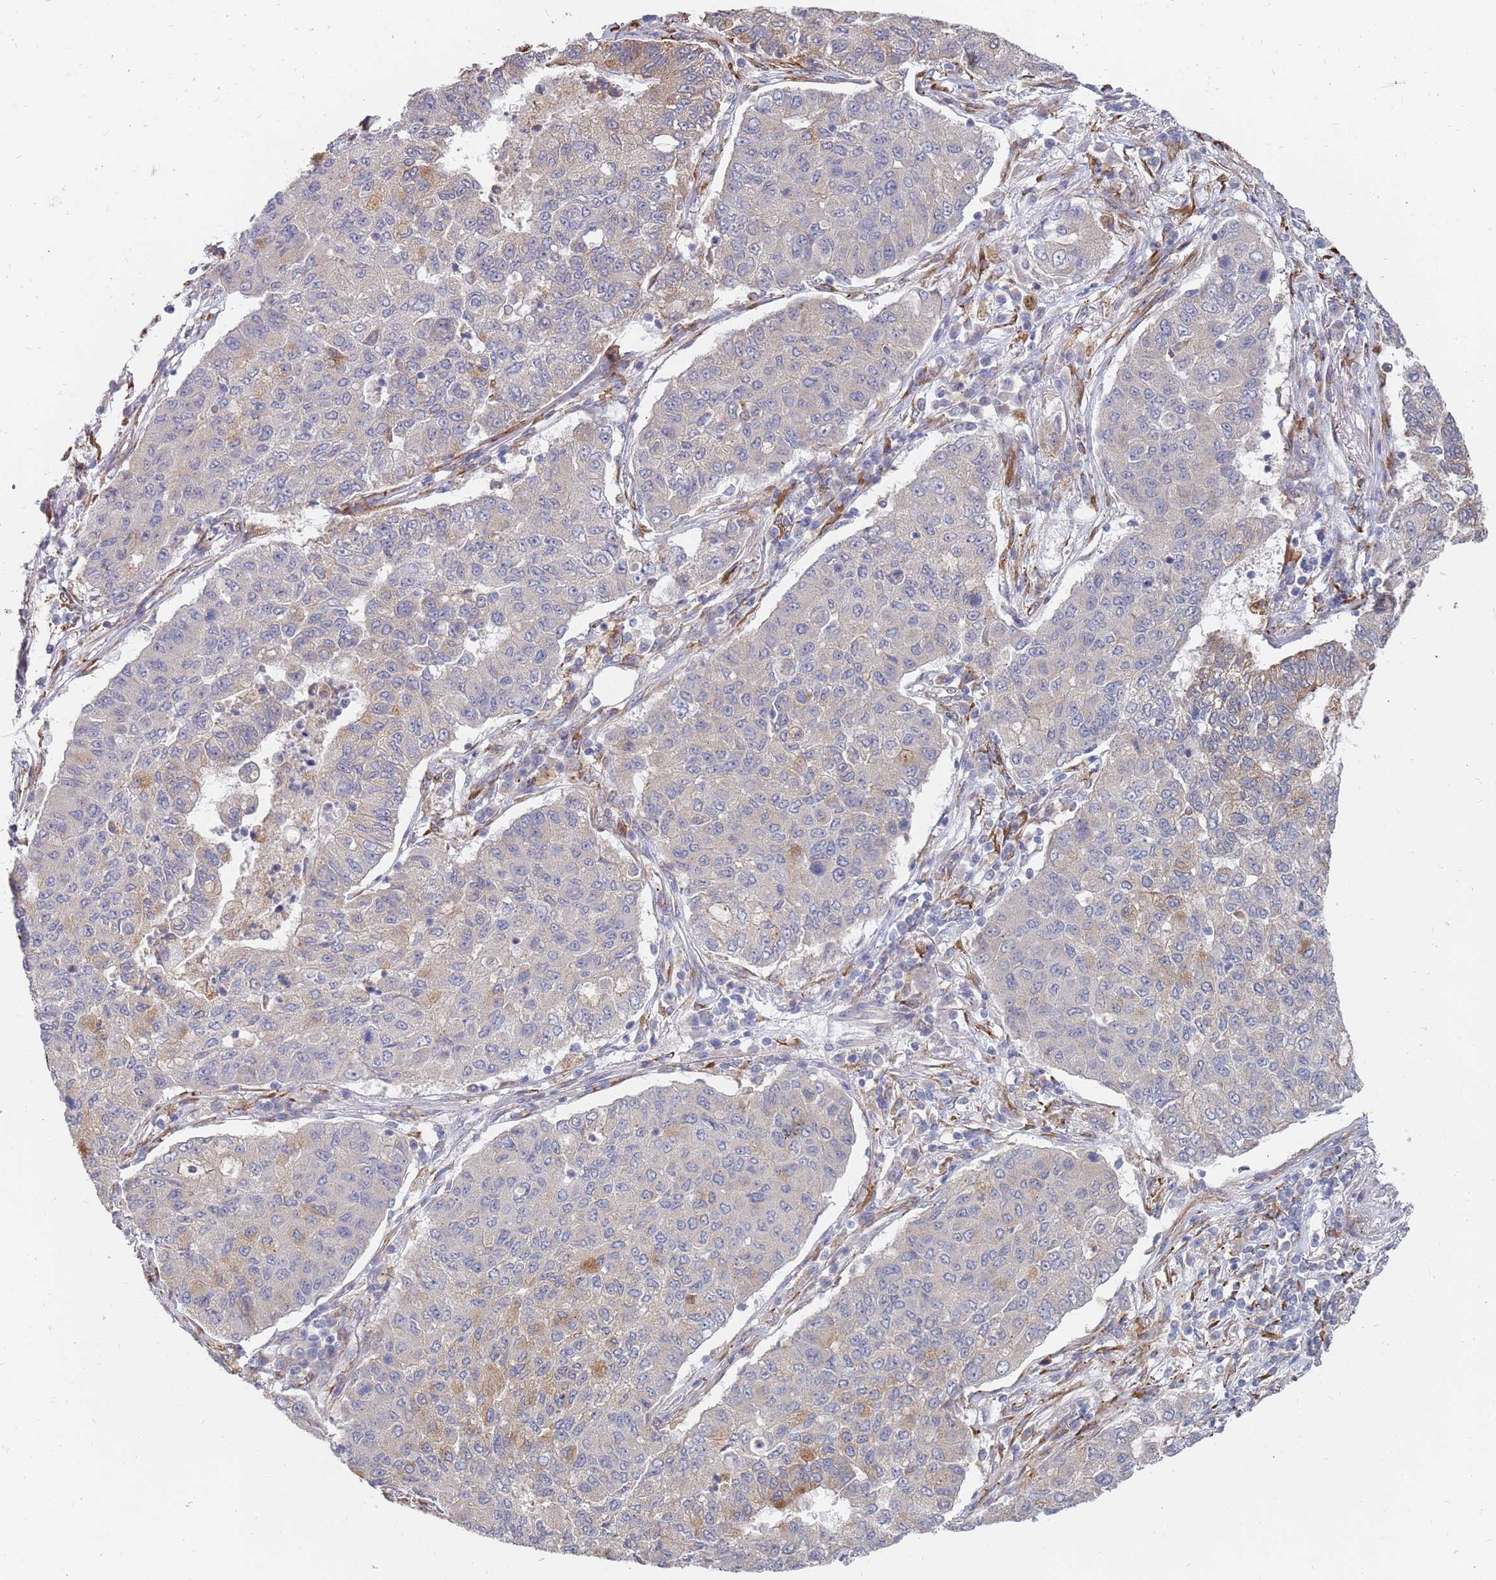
{"staining": {"intensity": "weak", "quantity": "<25%", "location": "cytoplasmic/membranous"}, "tissue": "lung cancer", "cell_type": "Tumor cells", "image_type": "cancer", "snomed": [{"axis": "morphology", "description": "Squamous cell carcinoma, NOS"}, {"axis": "topography", "description": "Lung"}], "caption": "Immunohistochemistry (IHC) image of neoplastic tissue: human lung cancer (squamous cell carcinoma) stained with DAB displays no significant protein positivity in tumor cells.", "gene": "VRK2", "patient": {"sex": "male", "age": 74}}